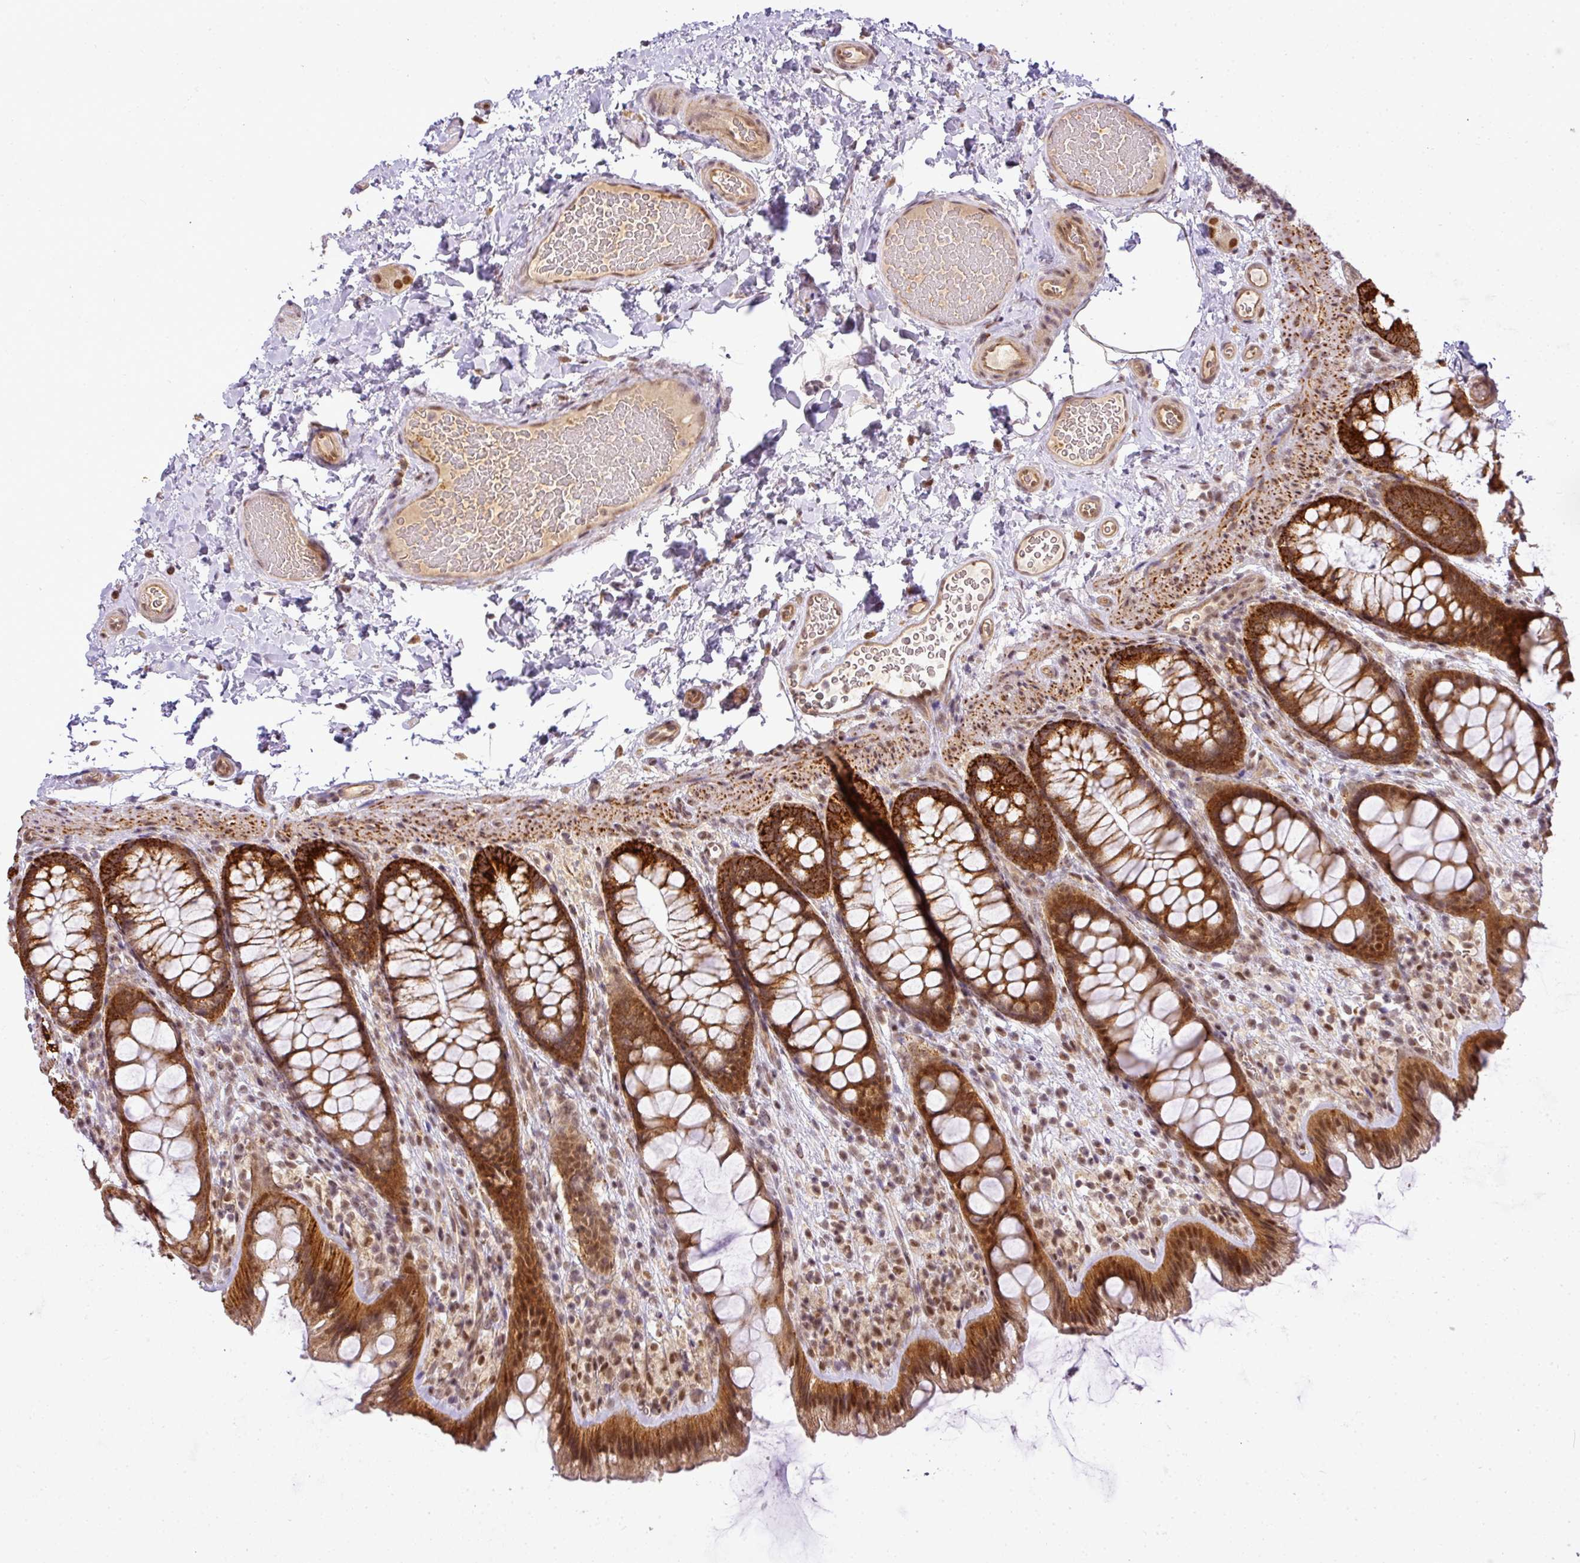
{"staining": {"intensity": "moderate", "quantity": ">75%", "location": "nuclear"}, "tissue": "colon", "cell_type": "Endothelial cells", "image_type": "normal", "snomed": [{"axis": "morphology", "description": "Normal tissue, NOS"}, {"axis": "topography", "description": "Colon"}], "caption": "Colon stained with a brown dye displays moderate nuclear positive staining in about >75% of endothelial cells.", "gene": "C1orf226", "patient": {"sex": "male", "age": 46}}